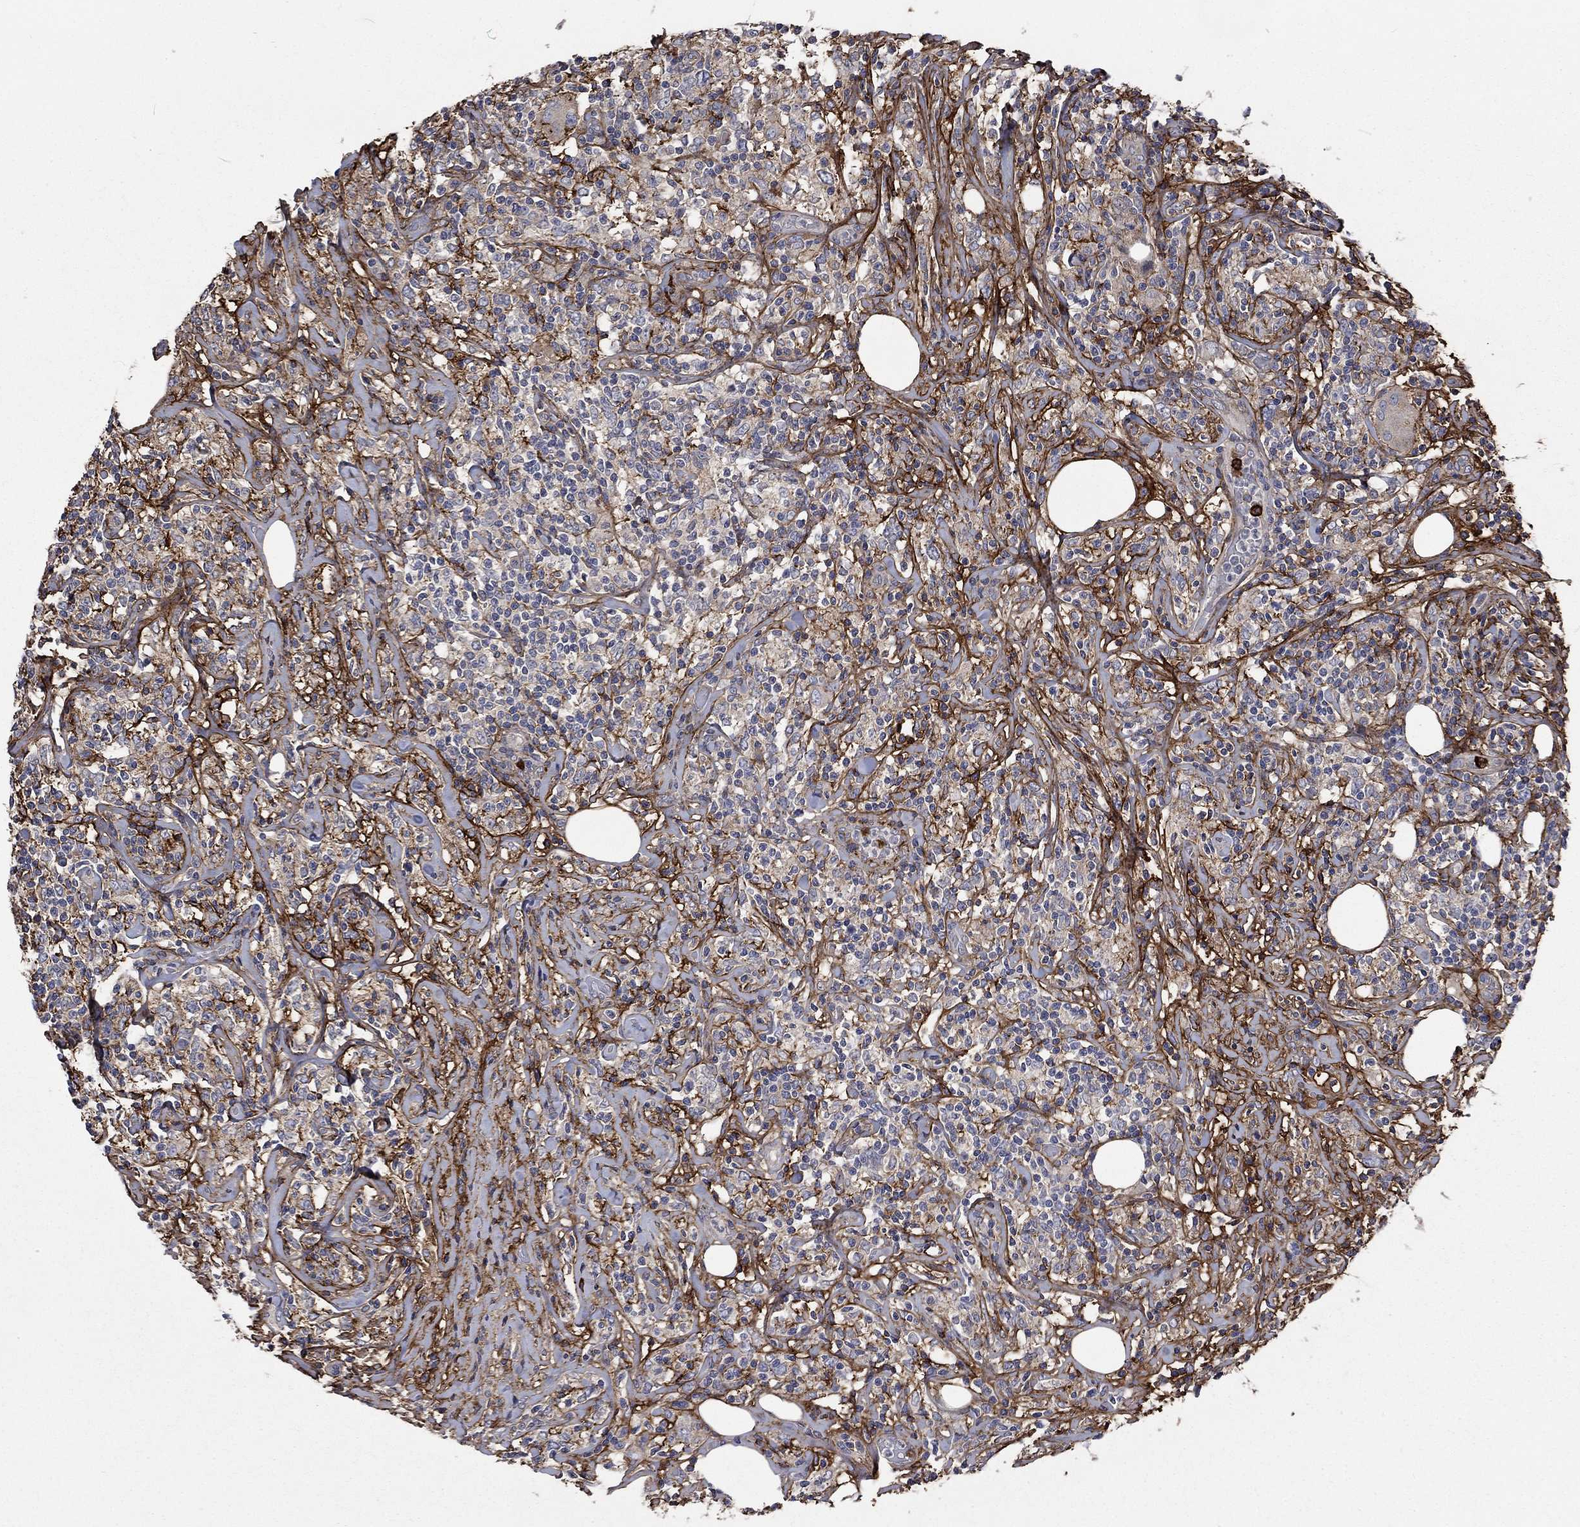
{"staining": {"intensity": "negative", "quantity": "none", "location": "none"}, "tissue": "lymphoma", "cell_type": "Tumor cells", "image_type": "cancer", "snomed": [{"axis": "morphology", "description": "Malignant lymphoma, non-Hodgkin's type, High grade"}, {"axis": "topography", "description": "Lymph node"}], "caption": "High magnification brightfield microscopy of high-grade malignant lymphoma, non-Hodgkin's type stained with DAB (3,3'-diaminobenzidine) (brown) and counterstained with hematoxylin (blue): tumor cells show no significant expression.", "gene": "VCAN", "patient": {"sex": "female", "age": 84}}